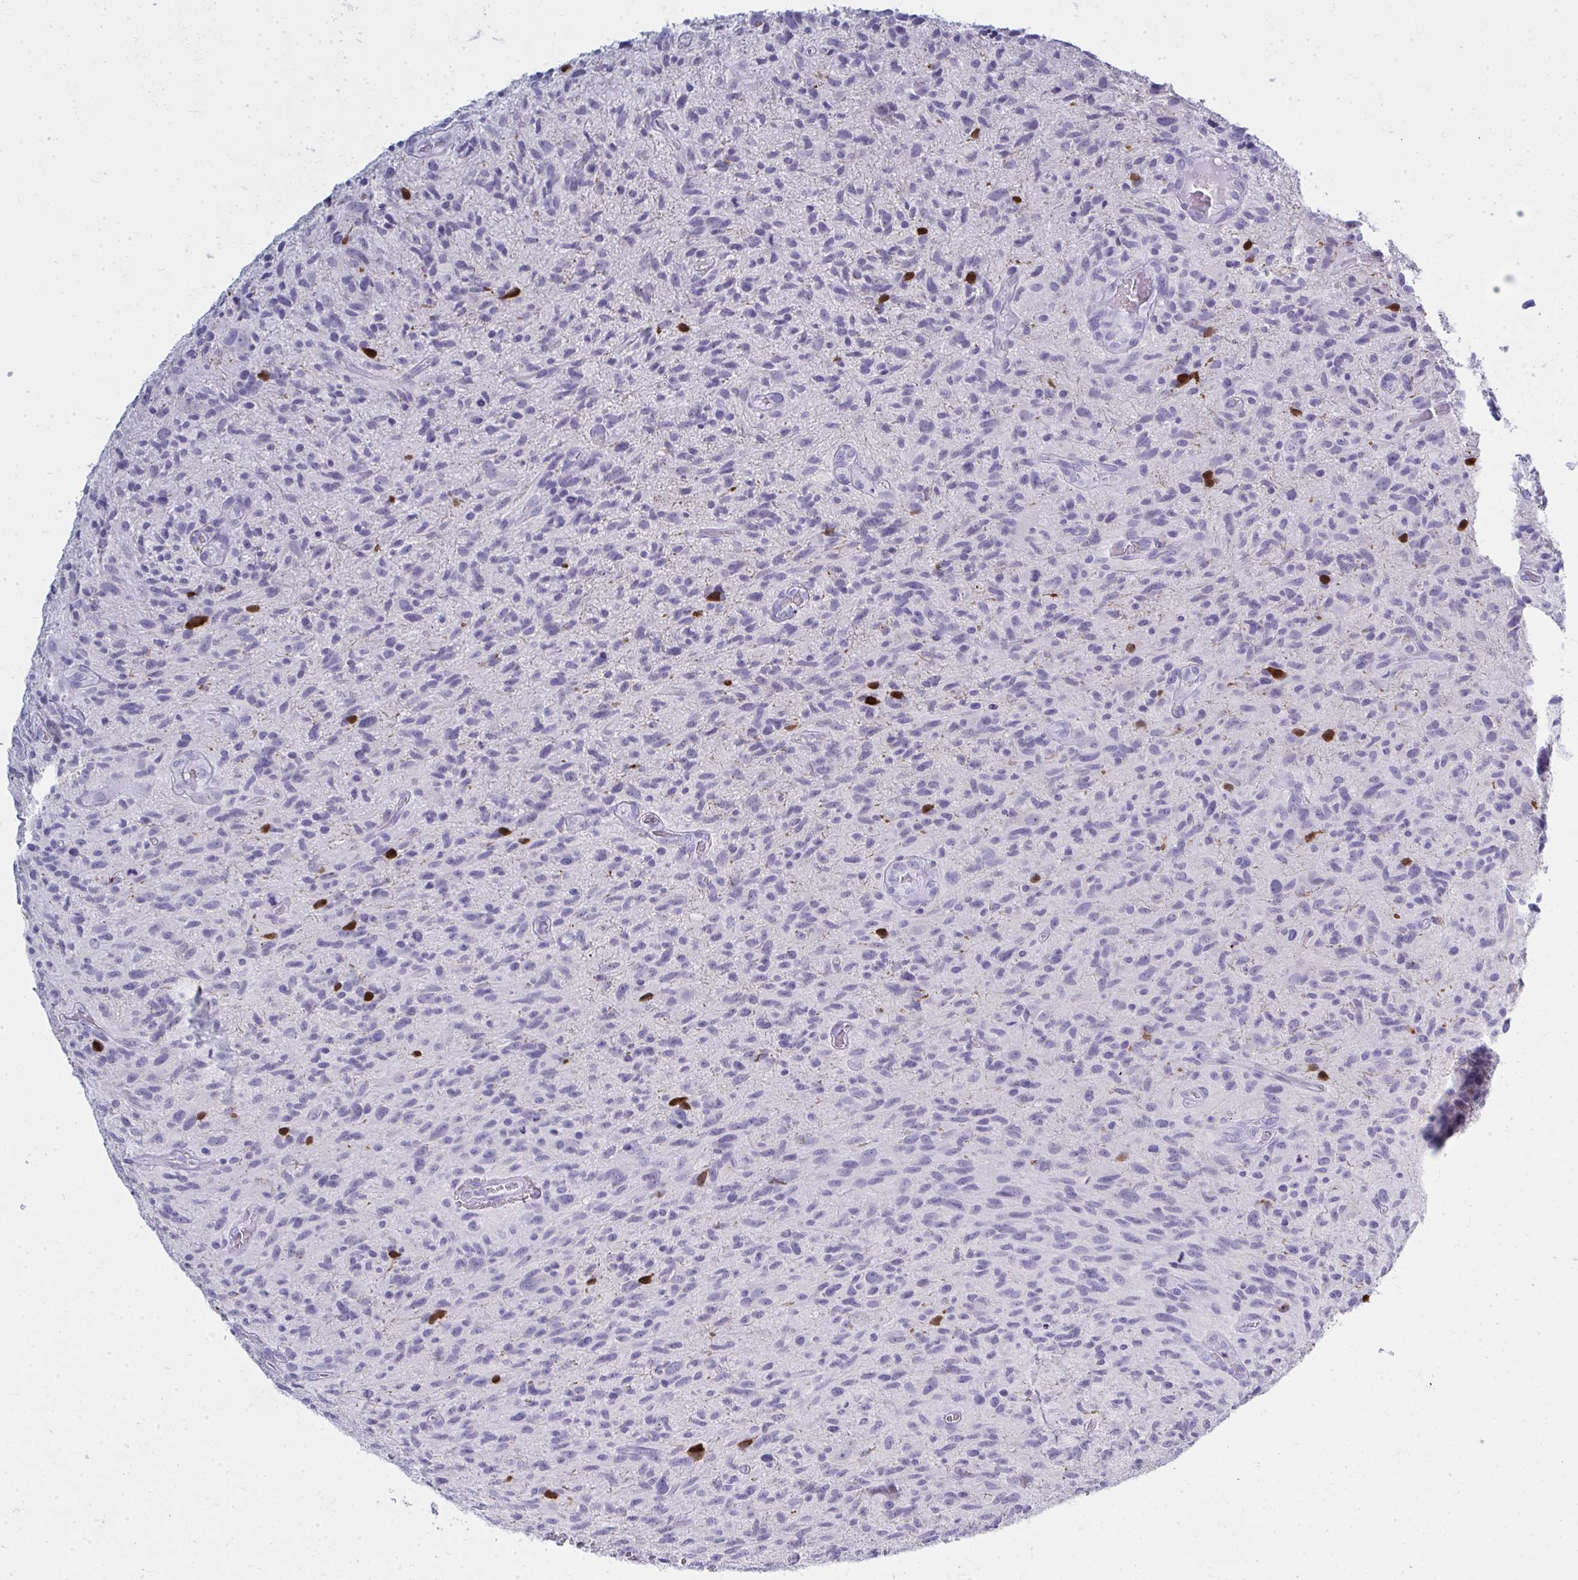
{"staining": {"intensity": "negative", "quantity": "none", "location": "none"}, "tissue": "glioma", "cell_type": "Tumor cells", "image_type": "cancer", "snomed": [{"axis": "morphology", "description": "Glioma, malignant, High grade"}, {"axis": "topography", "description": "Brain"}], "caption": "Glioma stained for a protein using immunohistochemistry (IHC) displays no expression tumor cells.", "gene": "QDPR", "patient": {"sex": "male", "age": 75}}